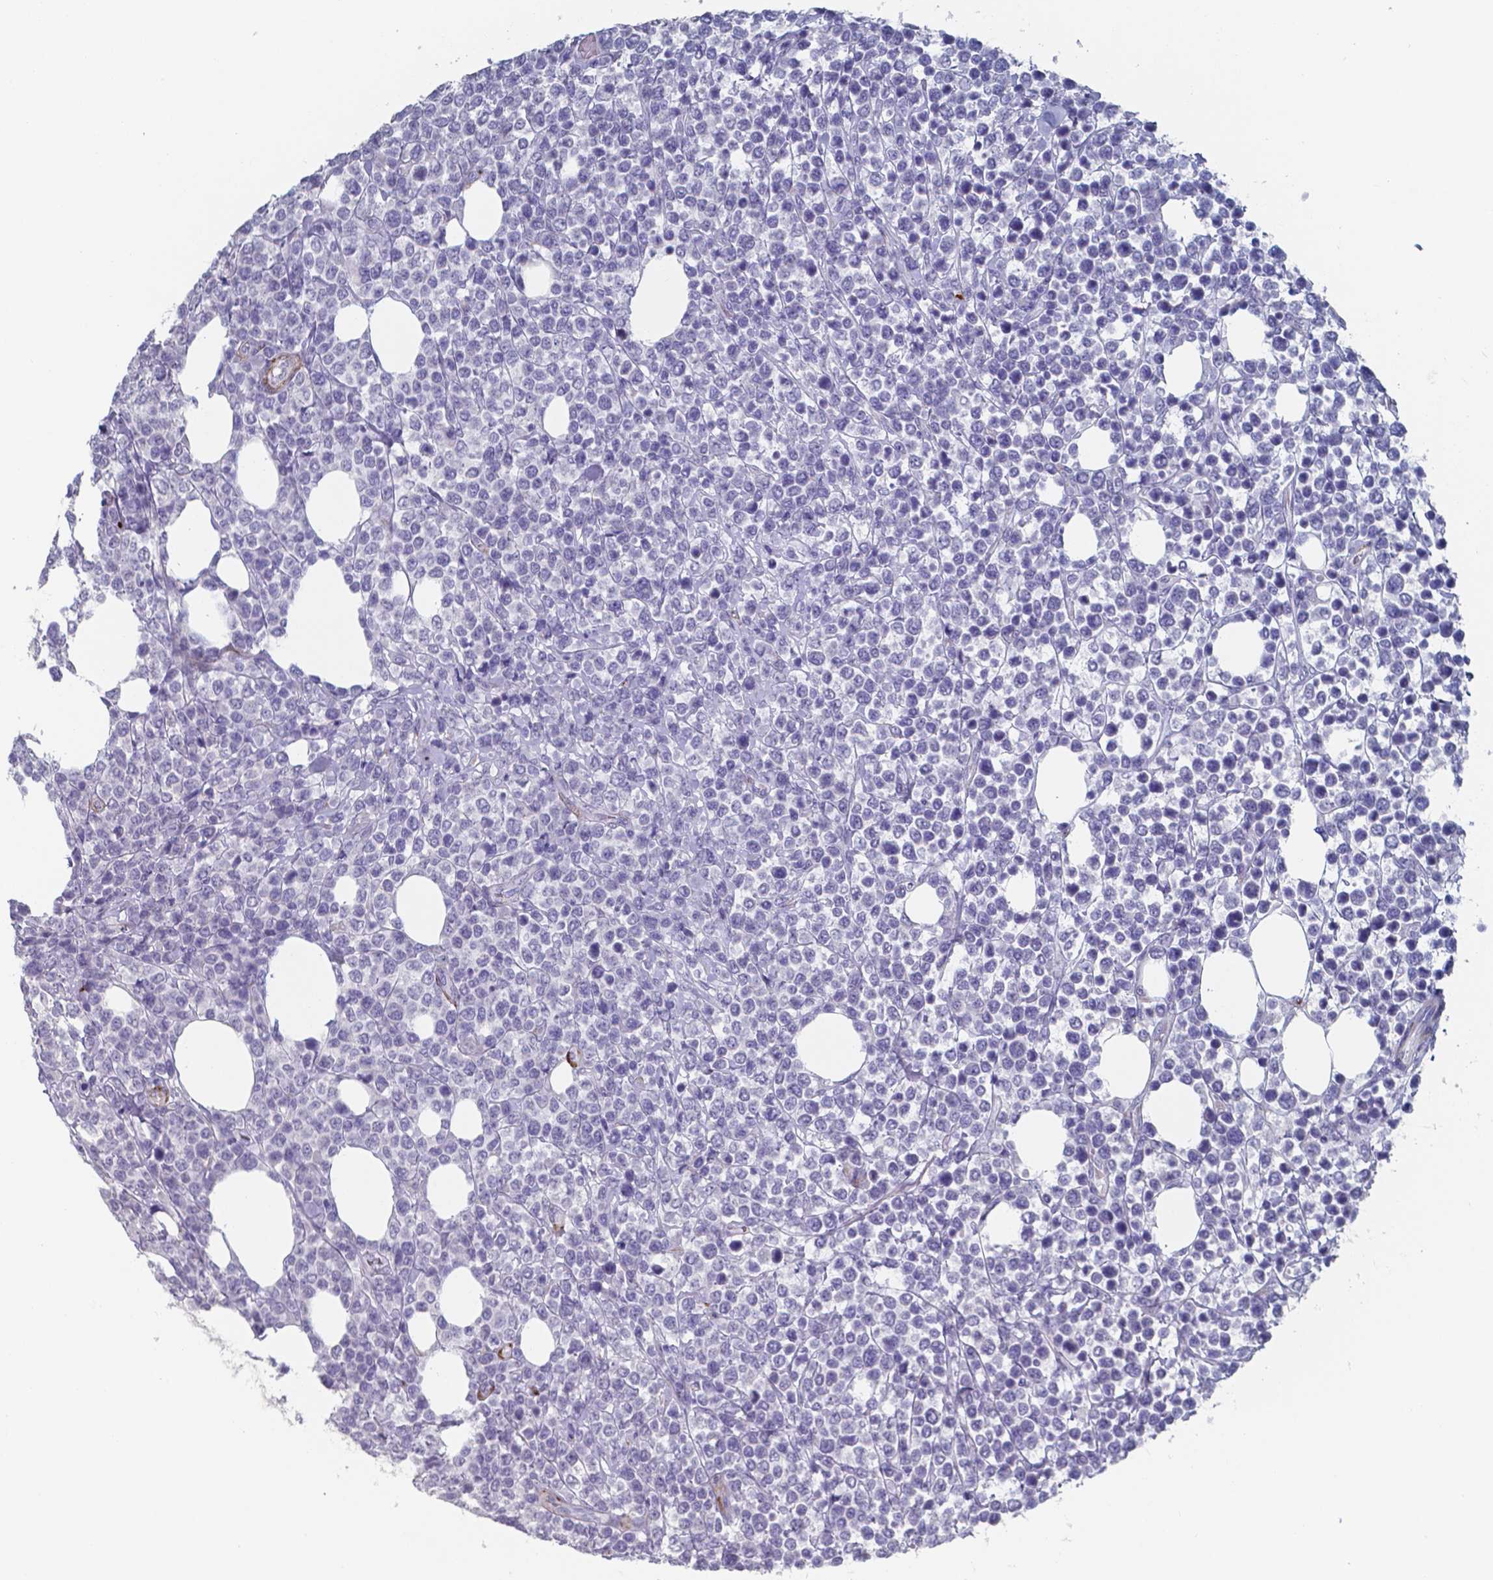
{"staining": {"intensity": "negative", "quantity": "none", "location": "none"}, "tissue": "lymphoma", "cell_type": "Tumor cells", "image_type": "cancer", "snomed": [{"axis": "morphology", "description": "Malignant lymphoma, non-Hodgkin's type, High grade"}, {"axis": "topography", "description": "Soft tissue"}], "caption": "Tumor cells show no significant protein staining in lymphoma.", "gene": "PLA2R1", "patient": {"sex": "female", "age": 56}}